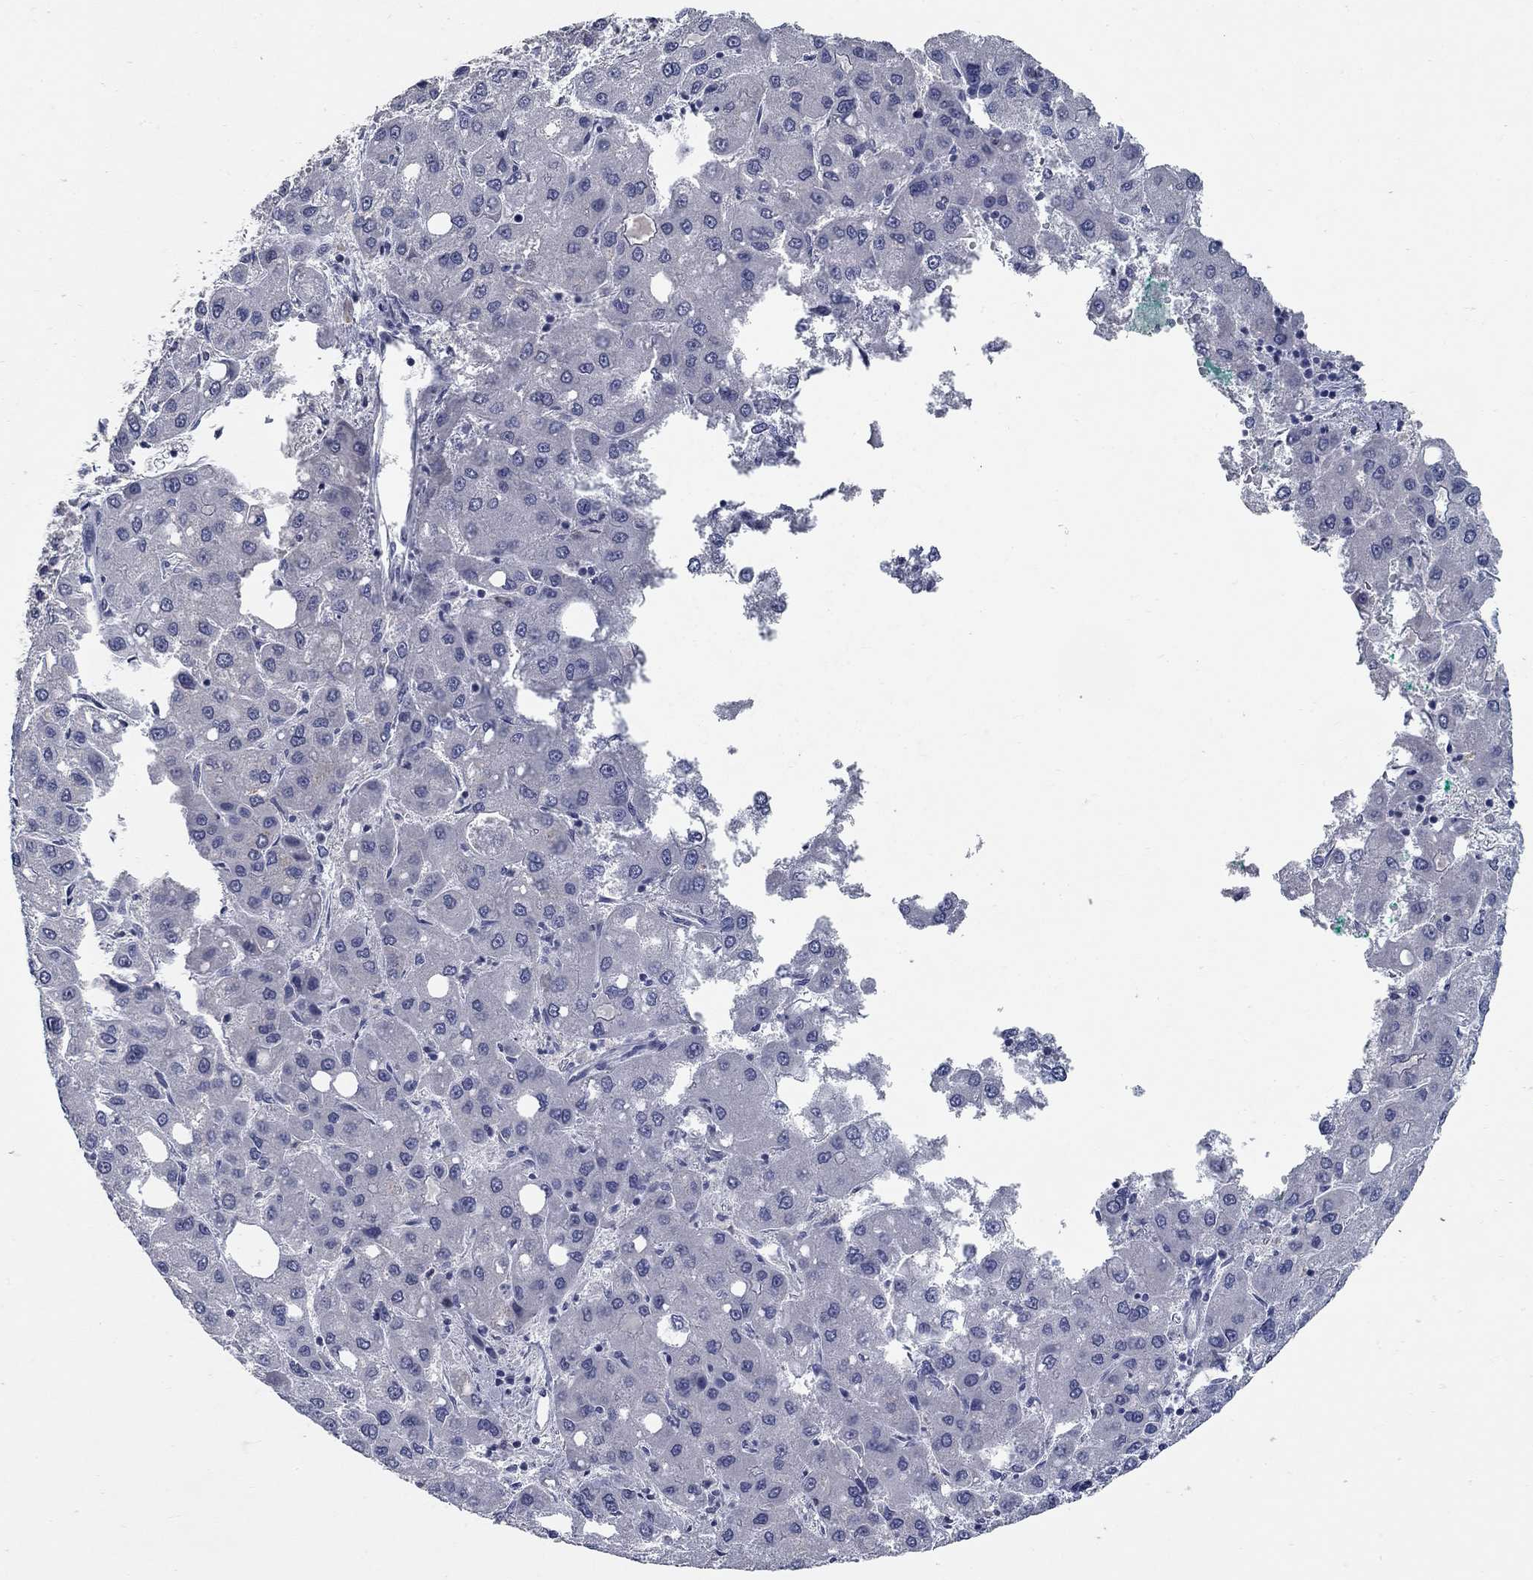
{"staining": {"intensity": "negative", "quantity": "none", "location": "none"}, "tissue": "liver cancer", "cell_type": "Tumor cells", "image_type": "cancer", "snomed": [{"axis": "morphology", "description": "Carcinoma, Hepatocellular, NOS"}, {"axis": "topography", "description": "Liver"}], "caption": "An IHC image of liver hepatocellular carcinoma is shown. There is no staining in tumor cells of liver hepatocellular carcinoma.", "gene": "SYT12", "patient": {"sex": "male", "age": 73}}